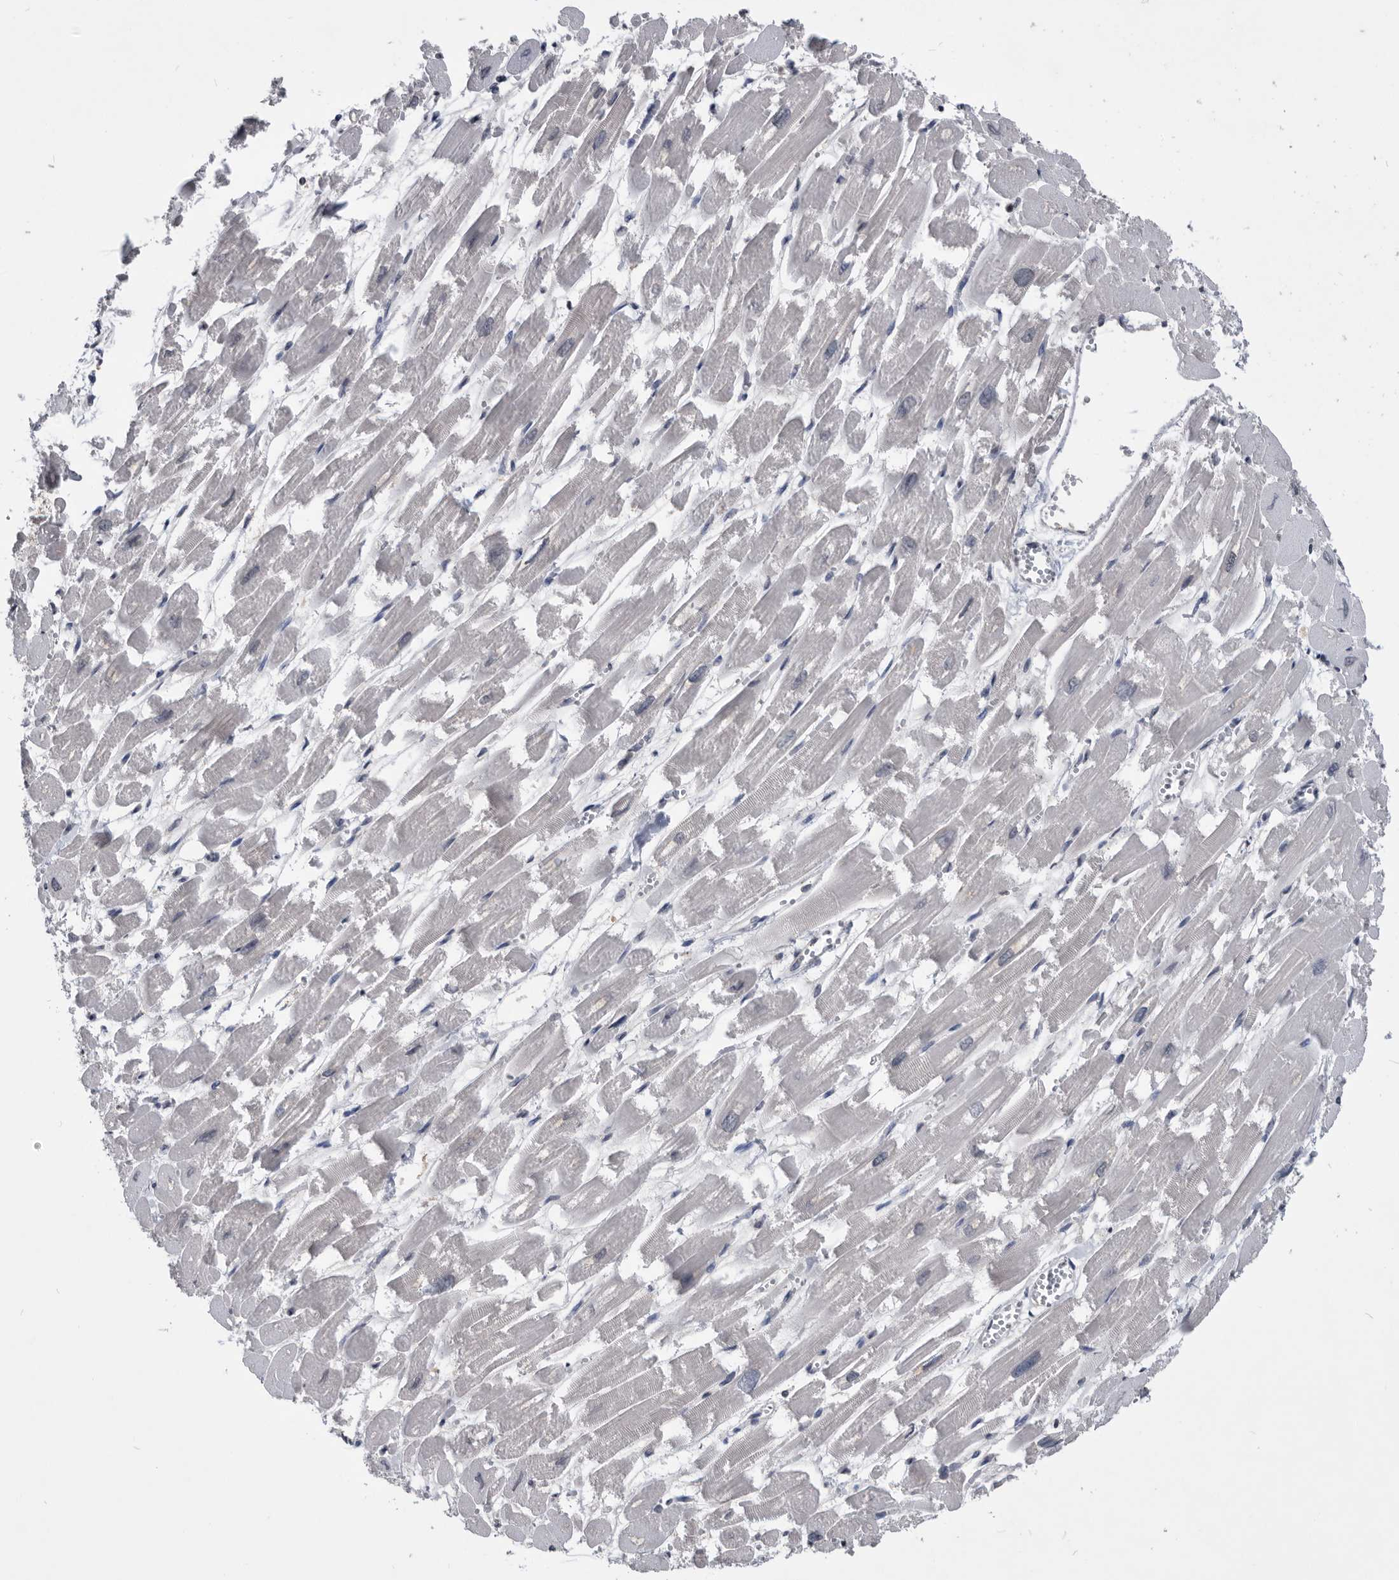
{"staining": {"intensity": "negative", "quantity": "none", "location": "none"}, "tissue": "heart muscle", "cell_type": "Cardiomyocytes", "image_type": "normal", "snomed": [{"axis": "morphology", "description": "Normal tissue, NOS"}, {"axis": "topography", "description": "Heart"}], "caption": "The histopathology image shows no staining of cardiomyocytes in unremarkable heart muscle. (Stains: DAB immunohistochemistry with hematoxylin counter stain, Microscopy: brightfield microscopy at high magnification).", "gene": "PDXK", "patient": {"sex": "male", "age": 54}}